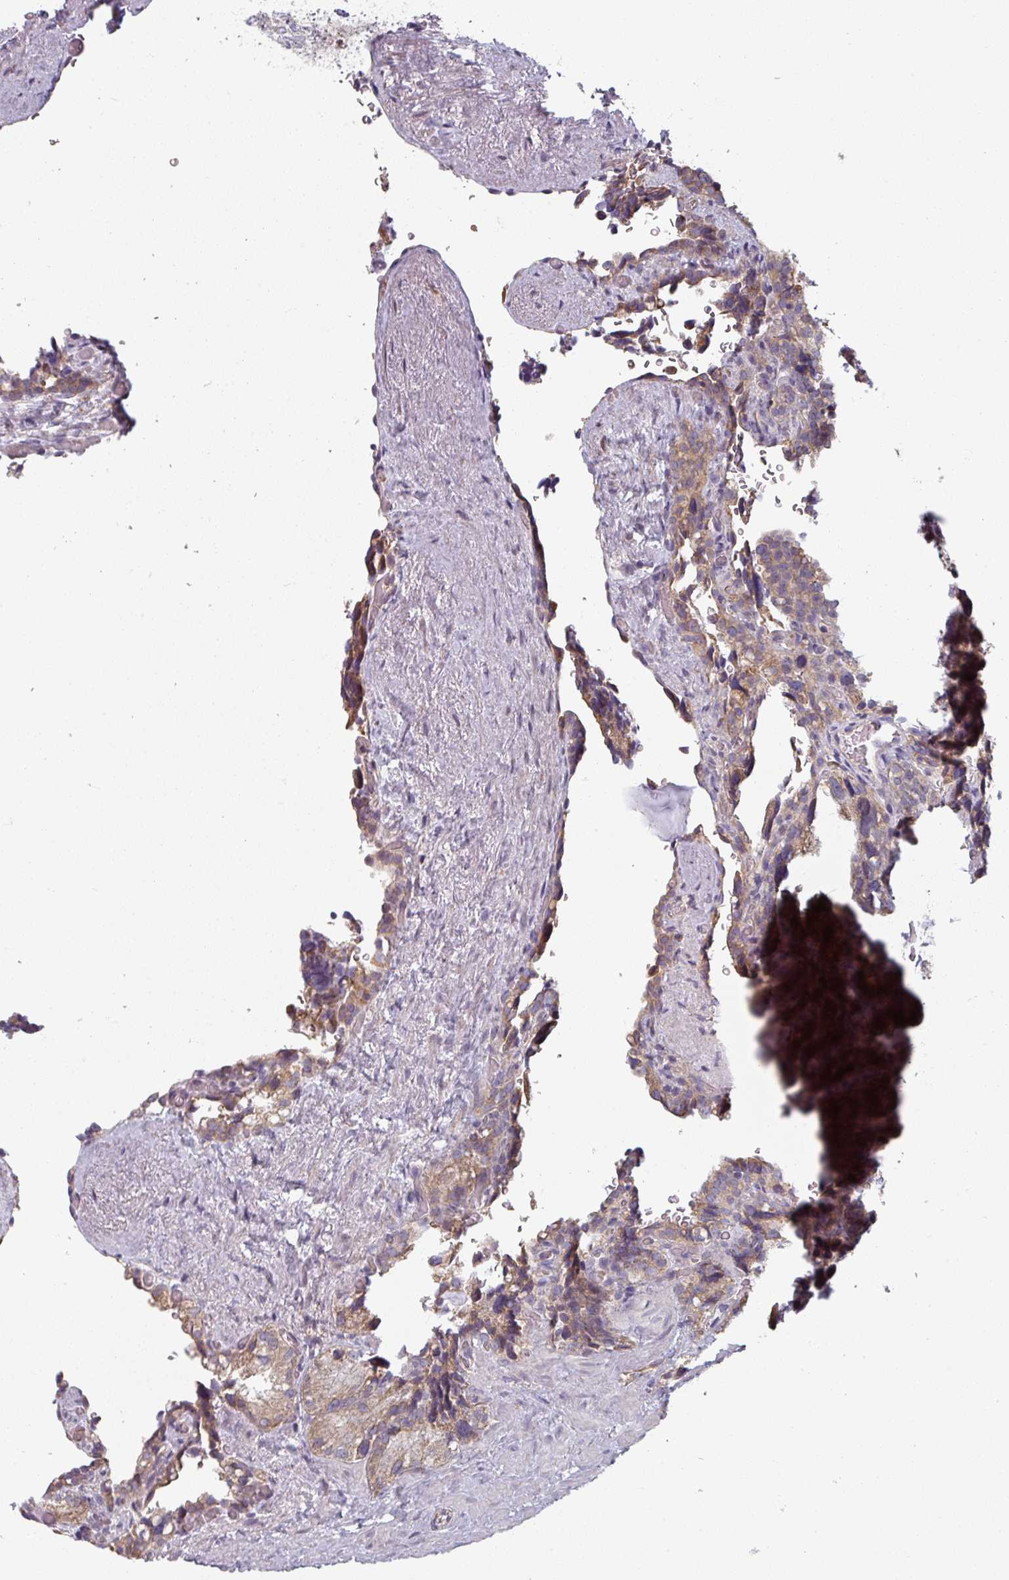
{"staining": {"intensity": "moderate", "quantity": ">75%", "location": "cytoplasmic/membranous"}, "tissue": "seminal vesicle", "cell_type": "Glandular cells", "image_type": "normal", "snomed": [{"axis": "morphology", "description": "Normal tissue, NOS"}, {"axis": "topography", "description": "Seminal veicle"}], "caption": "A brown stain labels moderate cytoplasmic/membranous expression of a protein in glandular cells of benign seminal vesicle. (brown staining indicates protein expression, while blue staining denotes nuclei).", "gene": "PLEKHJ1", "patient": {"sex": "male", "age": 68}}